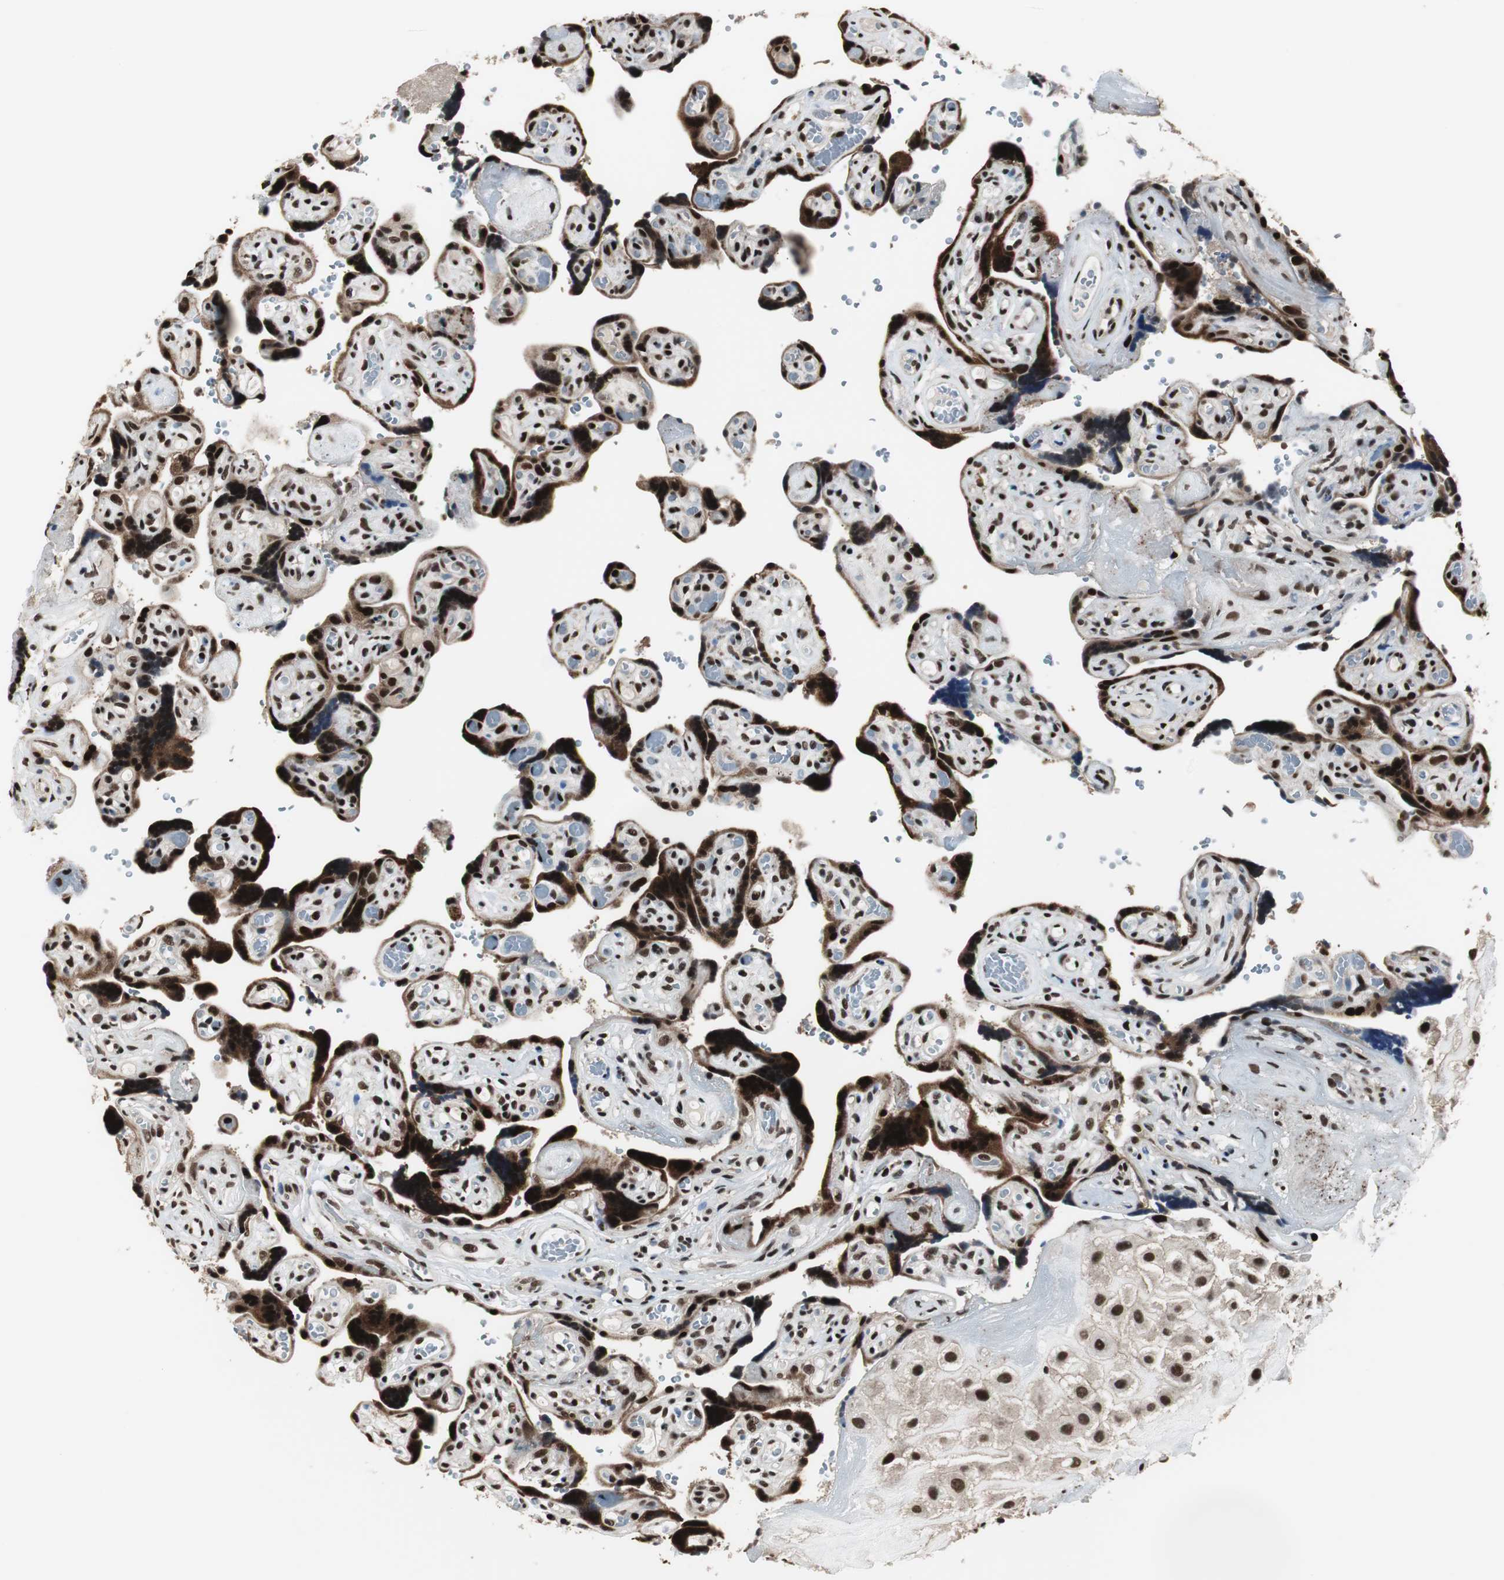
{"staining": {"intensity": "strong", "quantity": ">75%", "location": "nuclear"}, "tissue": "placenta", "cell_type": "Decidual cells", "image_type": "normal", "snomed": [{"axis": "morphology", "description": "Normal tissue, NOS"}, {"axis": "topography", "description": "Placenta"}], "caption": "Protein staining of unremarkable placenta demonstrates strong nuclear positivity in about >75% of decidual cells.", "gene": "CDK9", "patient": {"sex": "female", "age": 30}}